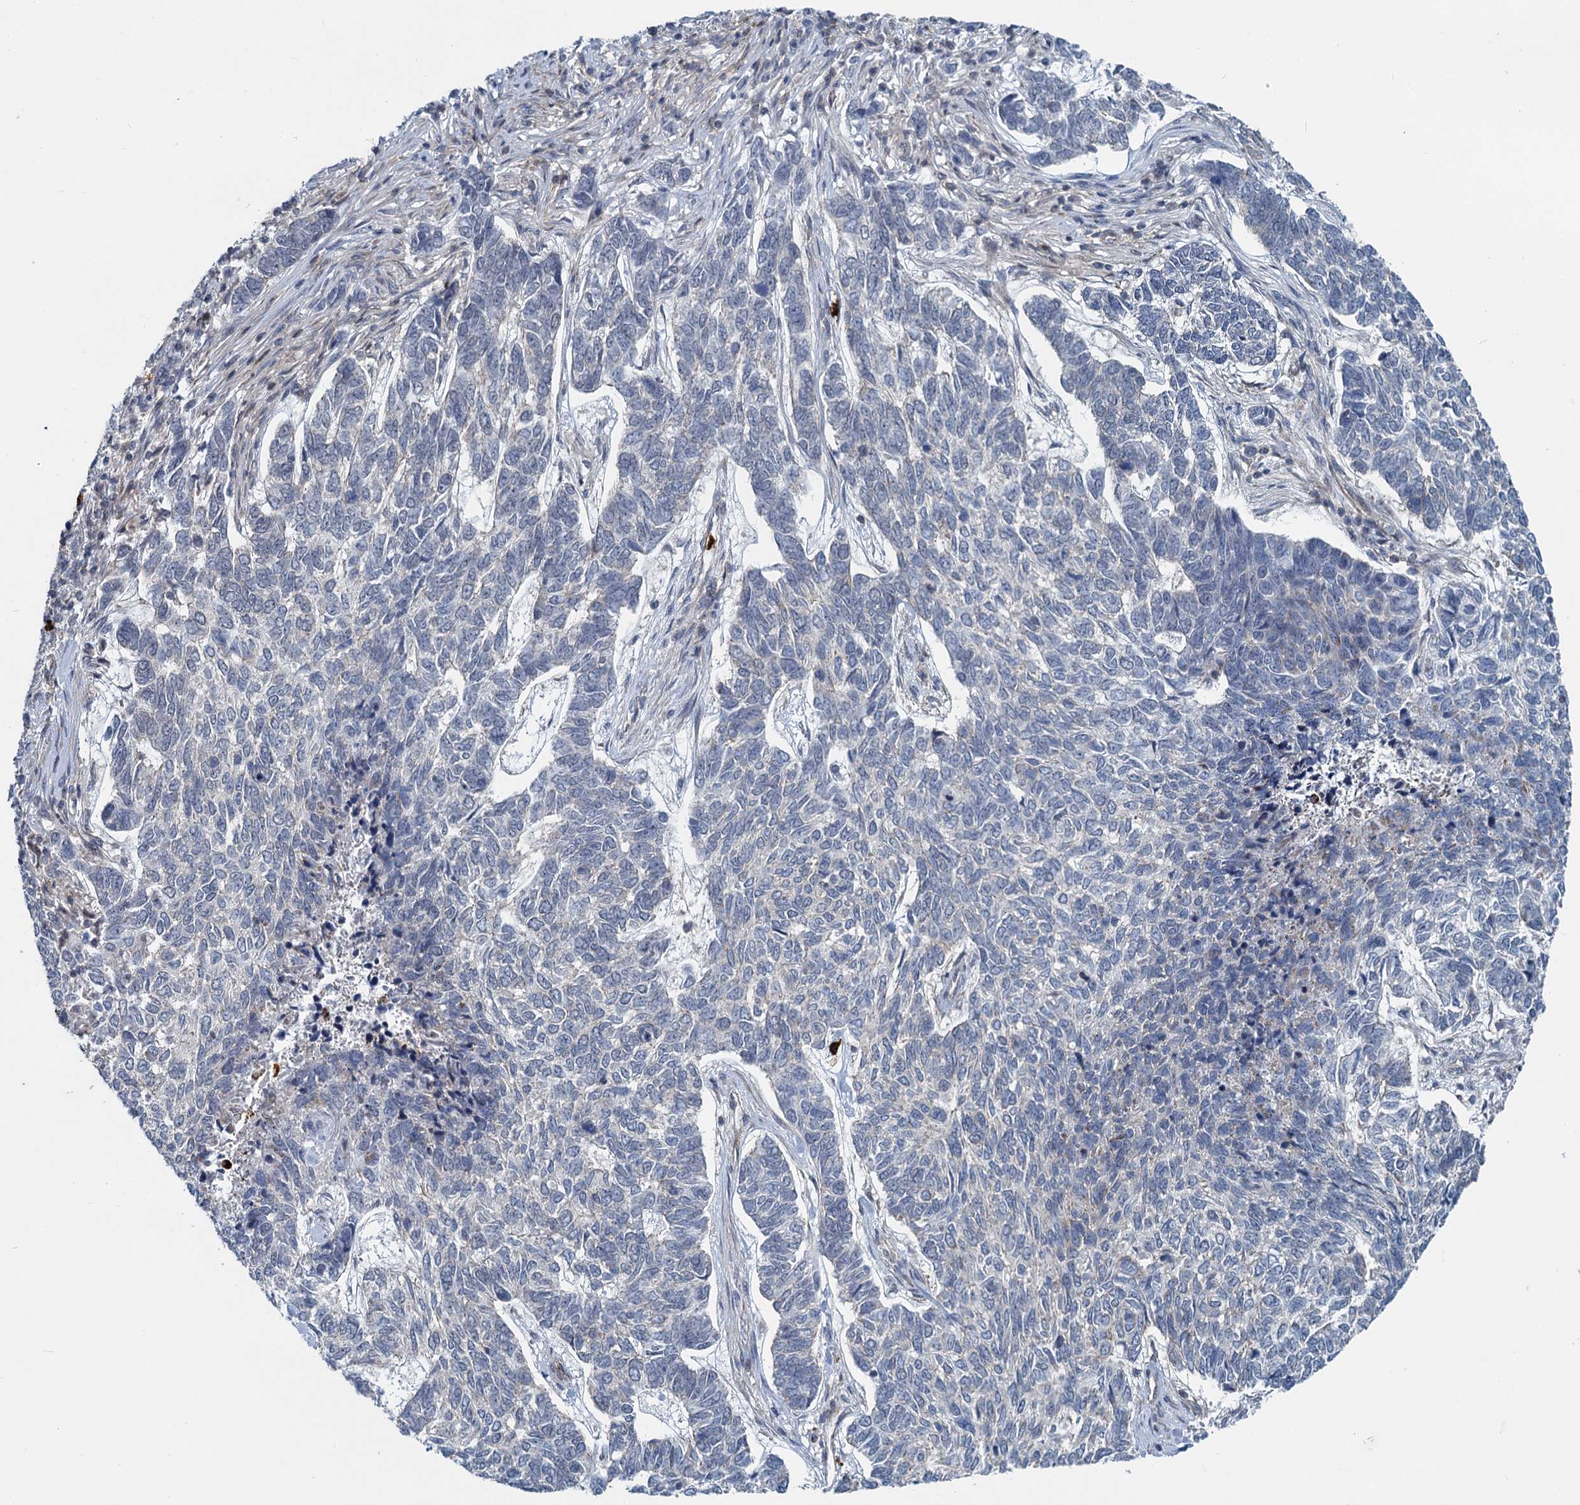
{"staining": {"intensity": "negative", "quantity": "none", "location": "none"}, "tissue": "skin cancer", "cell_type": "Tumor cells", "image_type": "cancer", "snomed": [{"axis": "morphology", "description": "Basal cell carcinoma"}, {"axis": "topography", "description": "Skin"}], "caption": "The image reveals no significant positivity in tumor cells of skin cancer. The staining was performed using DAB (3,3'-diaminobenzidine) to visualize the protein expression in brown, while the nuclei were stained in blue with hematoxylin (Magnification: 20x).", "gene": "ADCY2", "patient": {"sex": "female", "age": 65}}